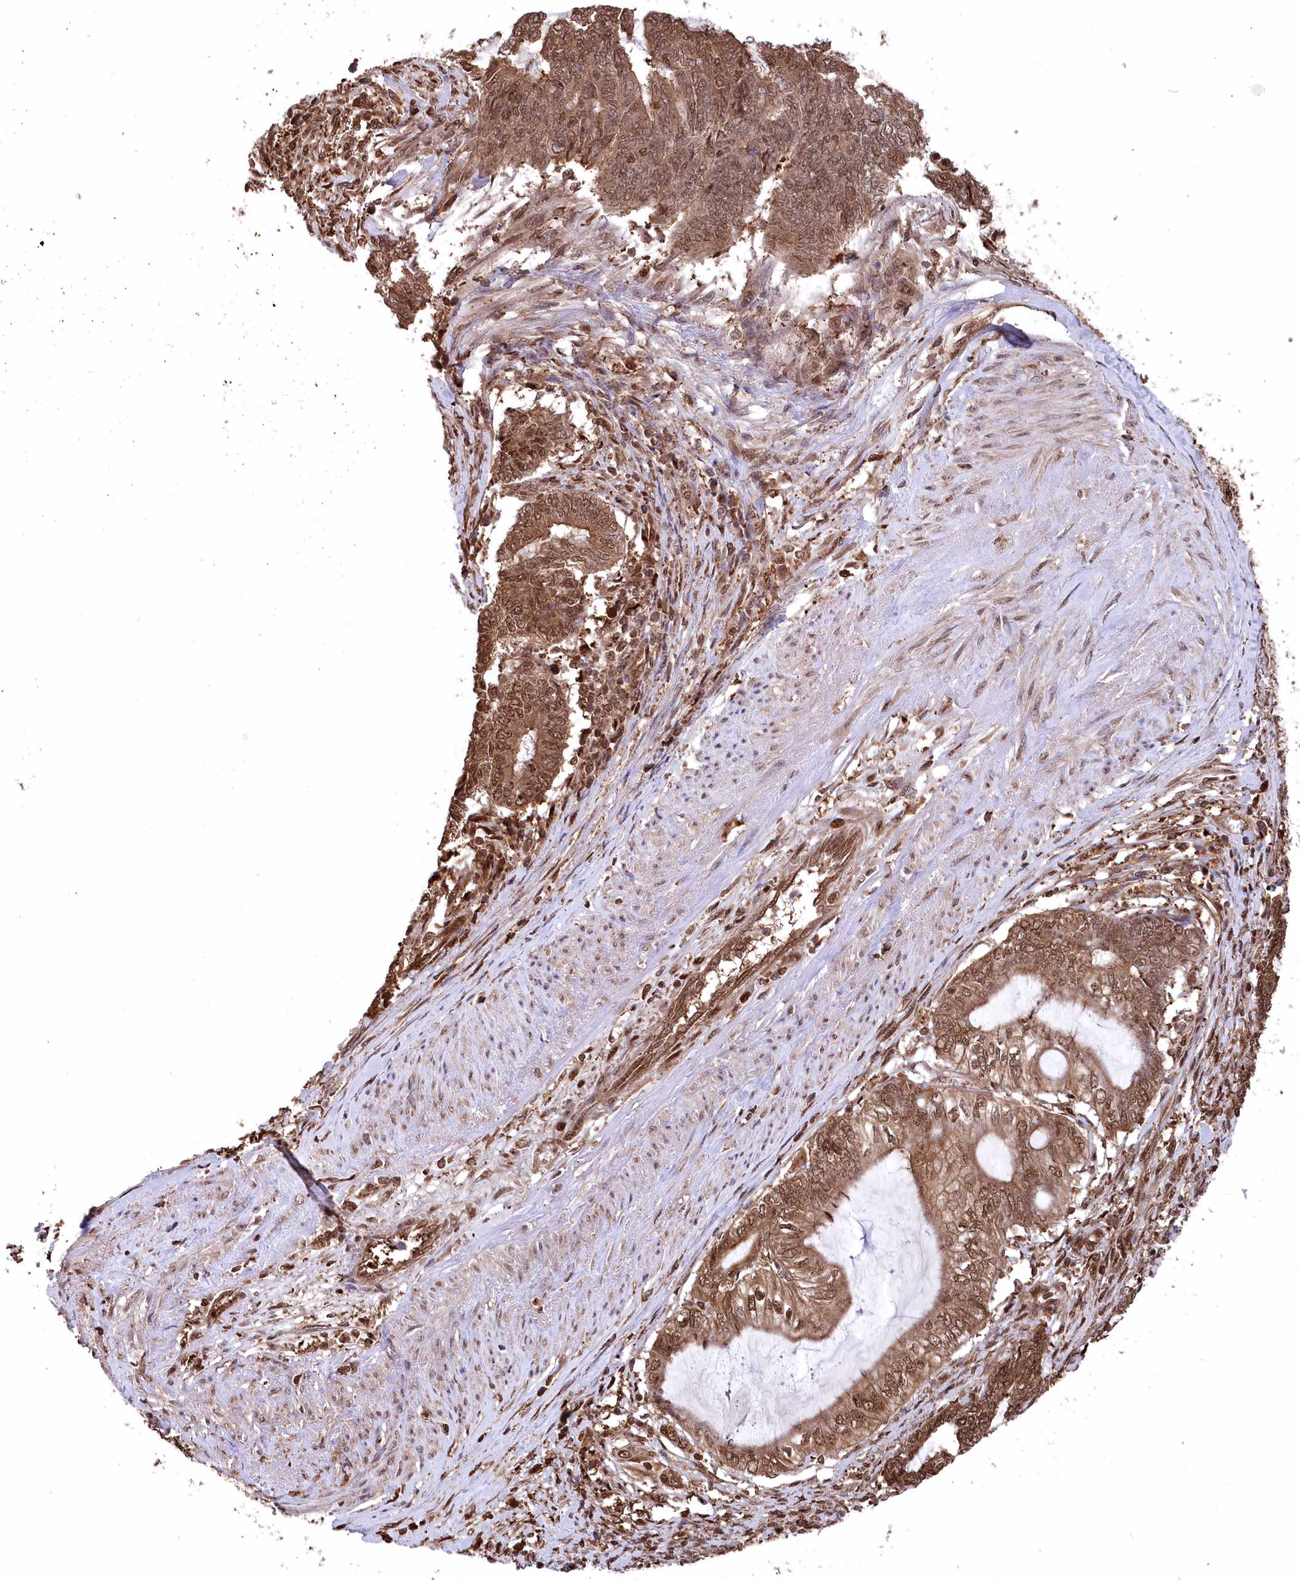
{"staining": {"intensity": "moderate", "quantity": ">75%", "location": "cytoplasmic/membranous,nuclear"}, "tissue": "endometrial cancer", "cell_type": "Tumor cells", "image_type": "cancer", "snomed": [{"axis": "morphology", "description": "Adenocarcinoma, NOS"}, {"axis": "topography", "description": "Uterus"}, {"axis": "topography", "description": "Endometrium"}], "caption": "This histopathology image reveals endometrial adenocarcinoma stained with IHC to label a protein in brown. The cytoplasmic/membranous and nuclear of tumor cells show moderate positivity for the protein. Nuclei are counter-stained blue.", "gene": "PSMA1", "patient": {"sex": "female", "age": 70}}